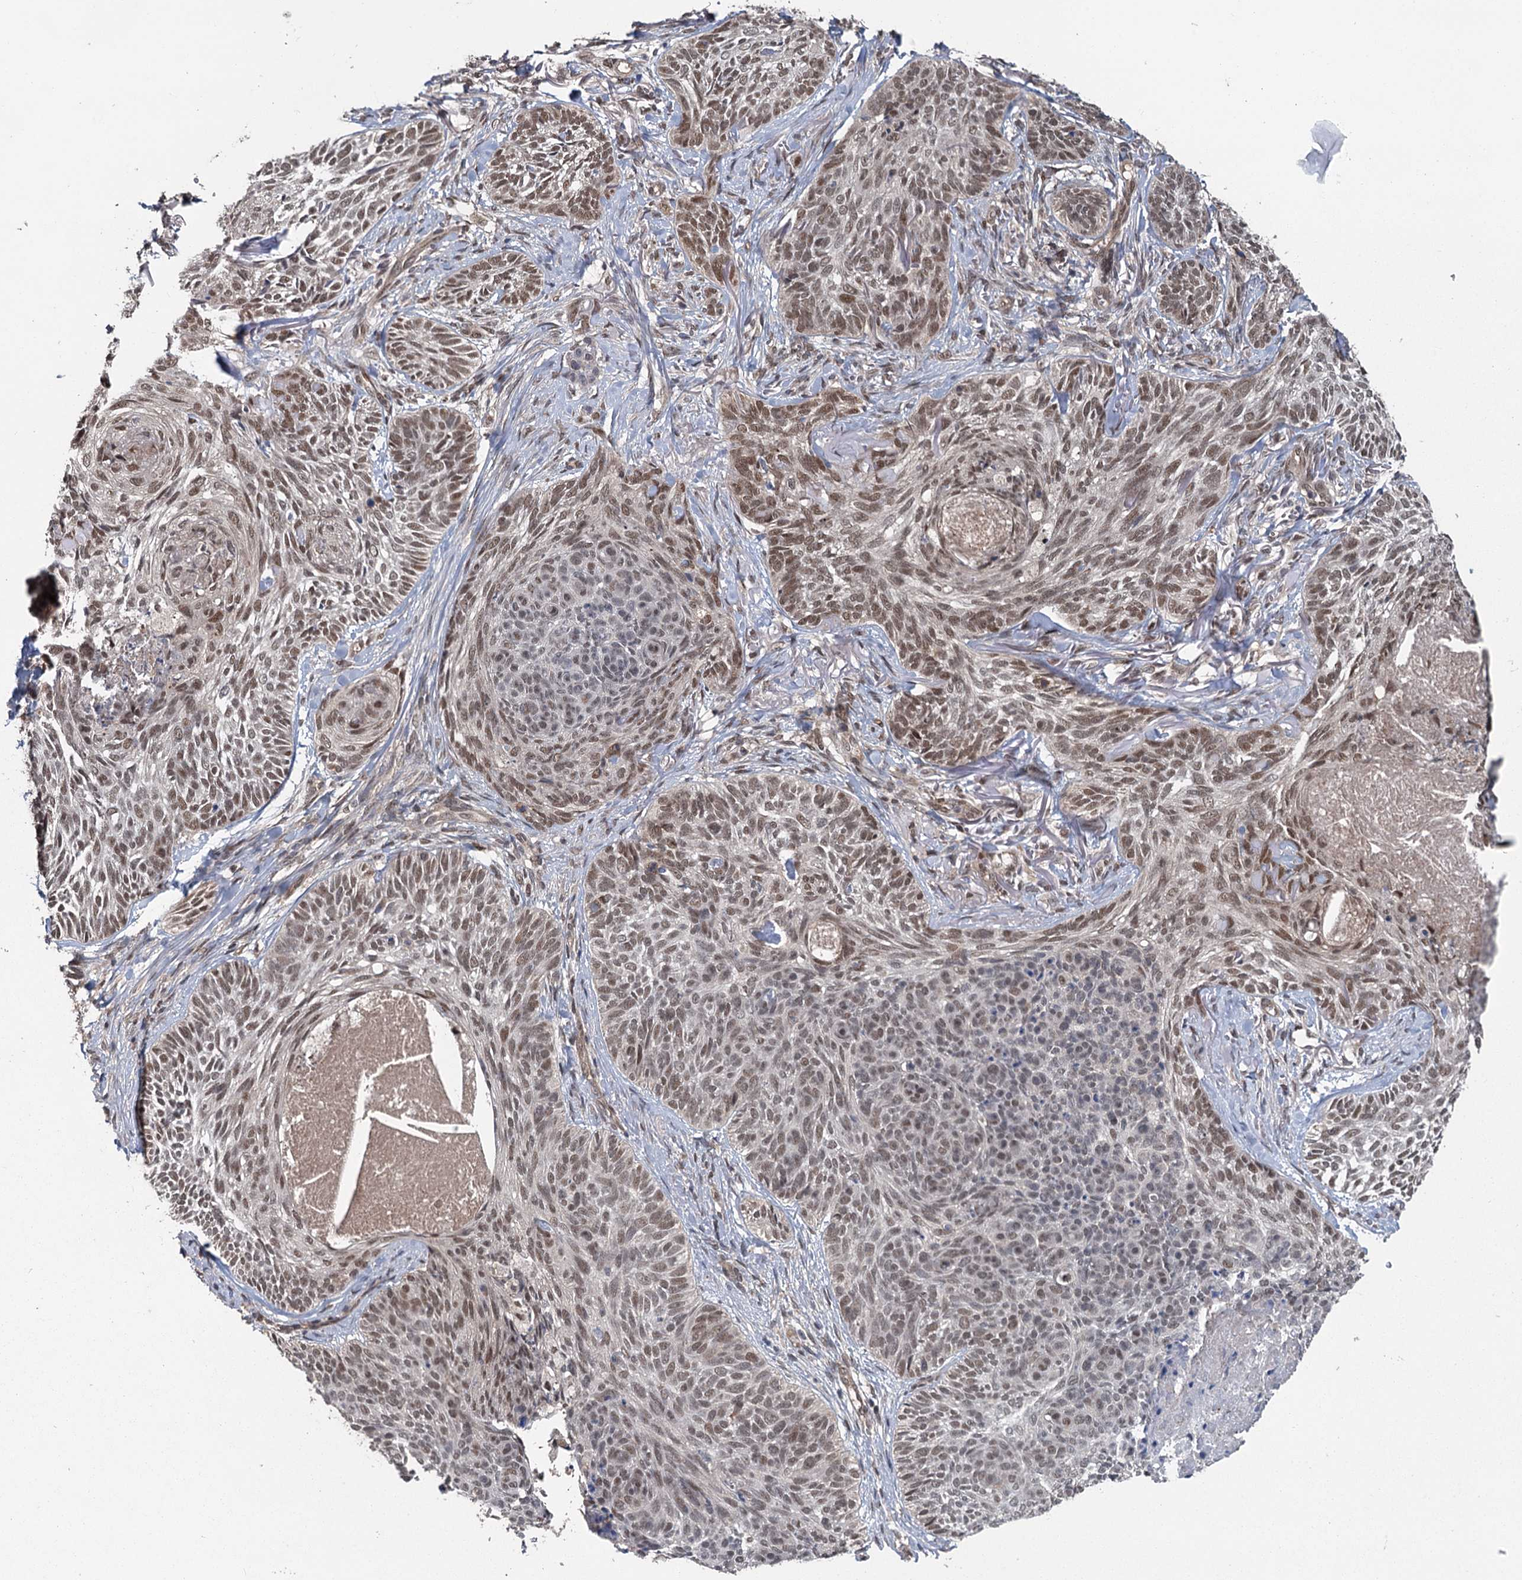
{"staining": {"intensity": "weak", "quantity": ">75%", "location": "nuclear"}, "tissue": "skin cancer", "cell_type": "Tumor cells", "image_type": "cancer", "snomed": [{"axis": "morphology", "description": "Normal tissue, NOS"}, {"axis": "morphology", "description": "Basal cell carcinoma"}, {"axis": "topography", "description": "Skin"}], "caption": "A micrograph showing weak nuclear expression in approximately >75% of tumor cells in skin cancer, as visualized by brown immunohistochemical staining.", "gene": "MYG1", "patient": {"sex": "male", "age": 66}}